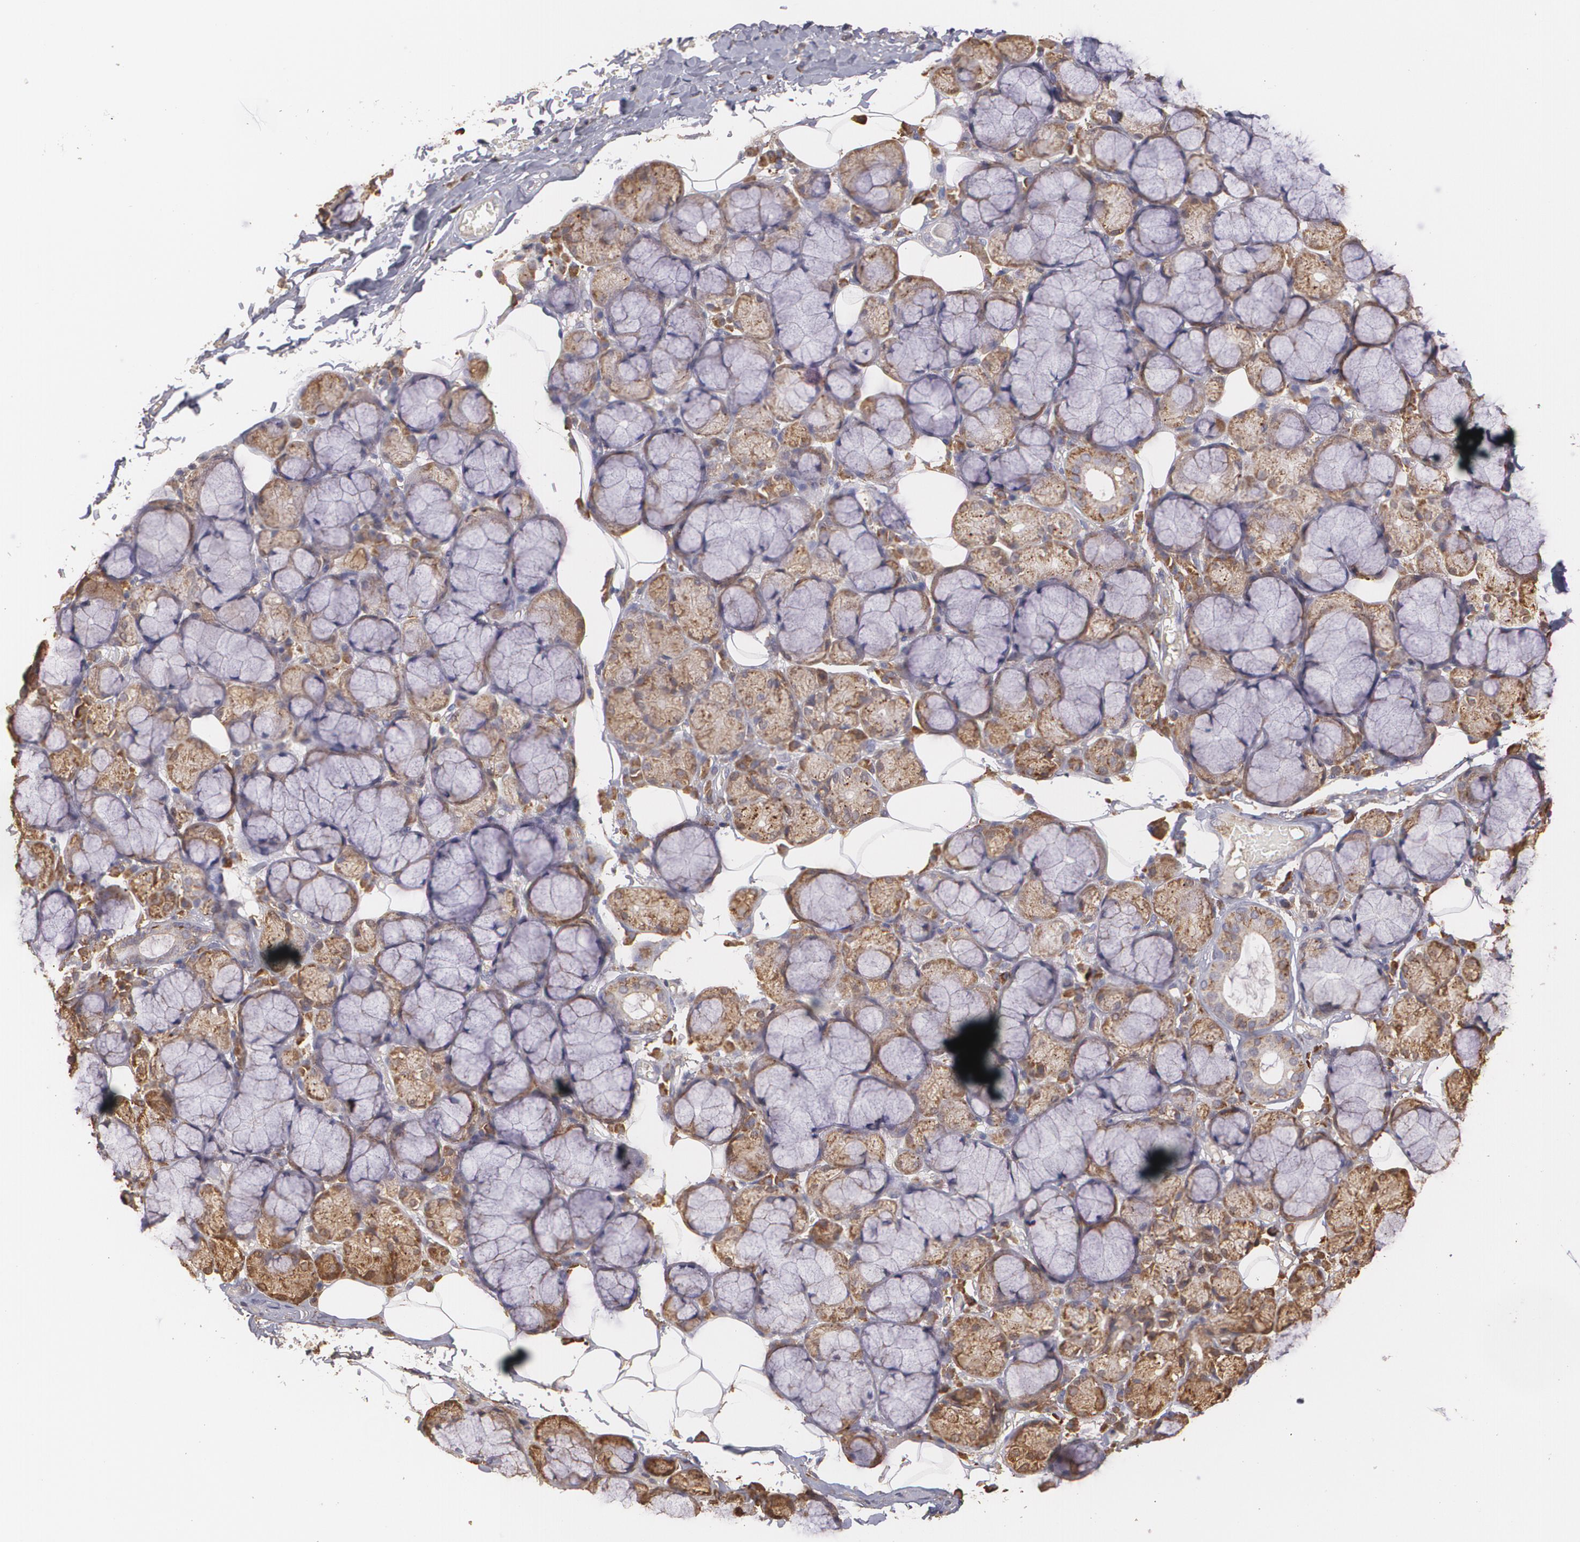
{"staining": {"intensity": "moderate", "quantity": ">75%", "location": "cytoplasmic/membranous"}, "tissue": "salivary gland", "cell_type": "Glandular cells", "image_type": "normal", "snomed": [{"axis": "morphology", "description": "Normal tissue, NOS"}, {"axis": "topography", "description": "Skeletal muscle"}, {"axis": "topography", "description": "Oral tissue"}, {"axis": "topography", "description": "Salivary gland"}, {"axis": "topography", "description": "Peripheral nerve tissue"}], "caption": "A brown stain labels moderate cytoplasmic/membranous expression of a protein in glandular cells of benign human salivary gland.", "gene": "ECE1", "patient": {"sex": "male", "age": 54}}